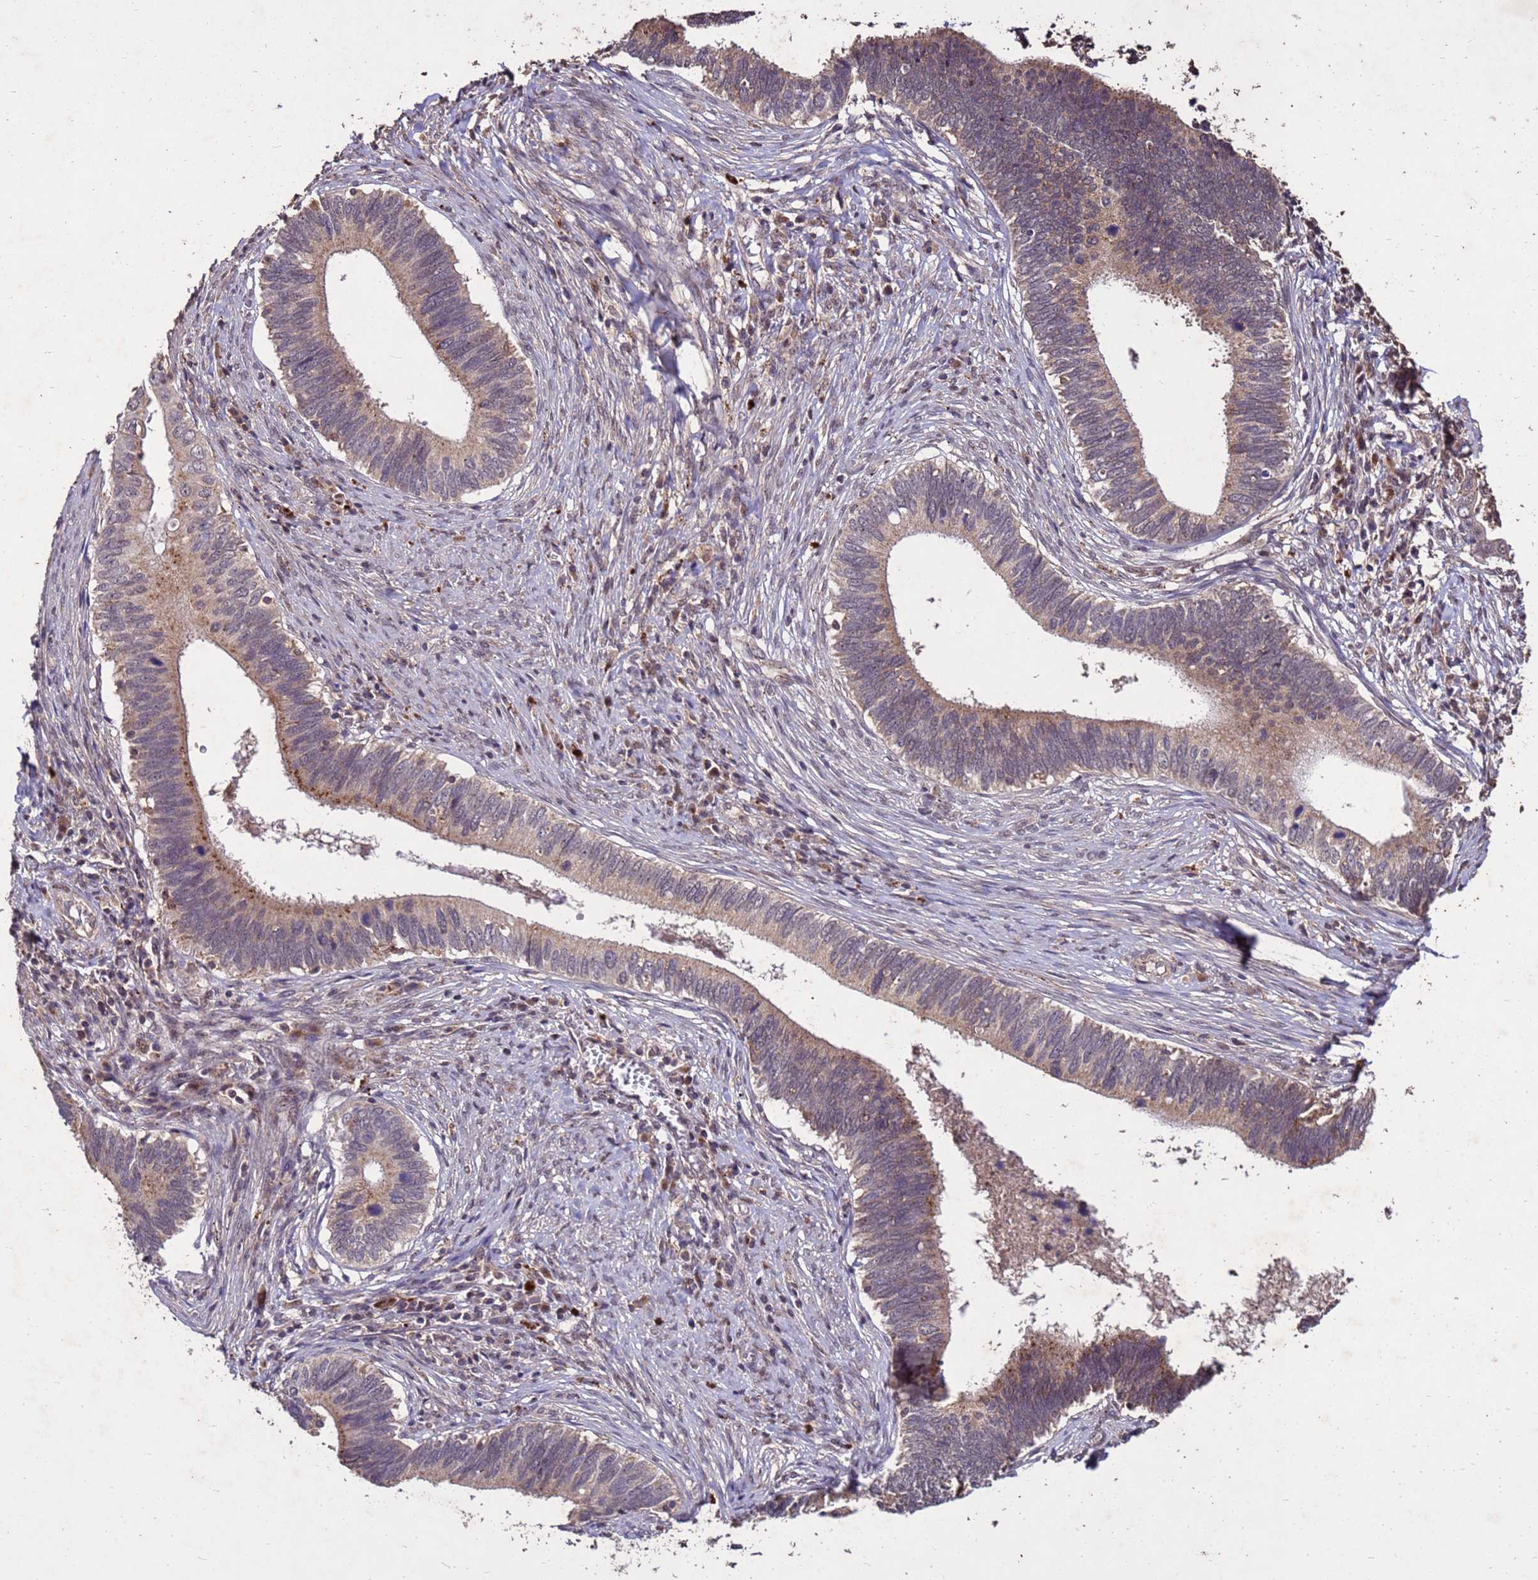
{"staining": {"intensity": "moderate", "quantity": "25%-75%", "location": "cytoplasmic/membranous"}, "tissue": "cervical cancer", "cell_type": "Tumor cells", "image_type": "cancer", "snomed": [{"axis": "morphology", "description": "Adenocarcinoma, NOS"}, {"axis": "topography", "description": "Cervix"}], "caption": "Moderate cytoplasmic/membranous positivity is present in approximately 25%-75% of tumor cells in adenocarcinoma (cervical).", "gene": "TOR4A", "patient": {"sex": "female", "age": 42}}